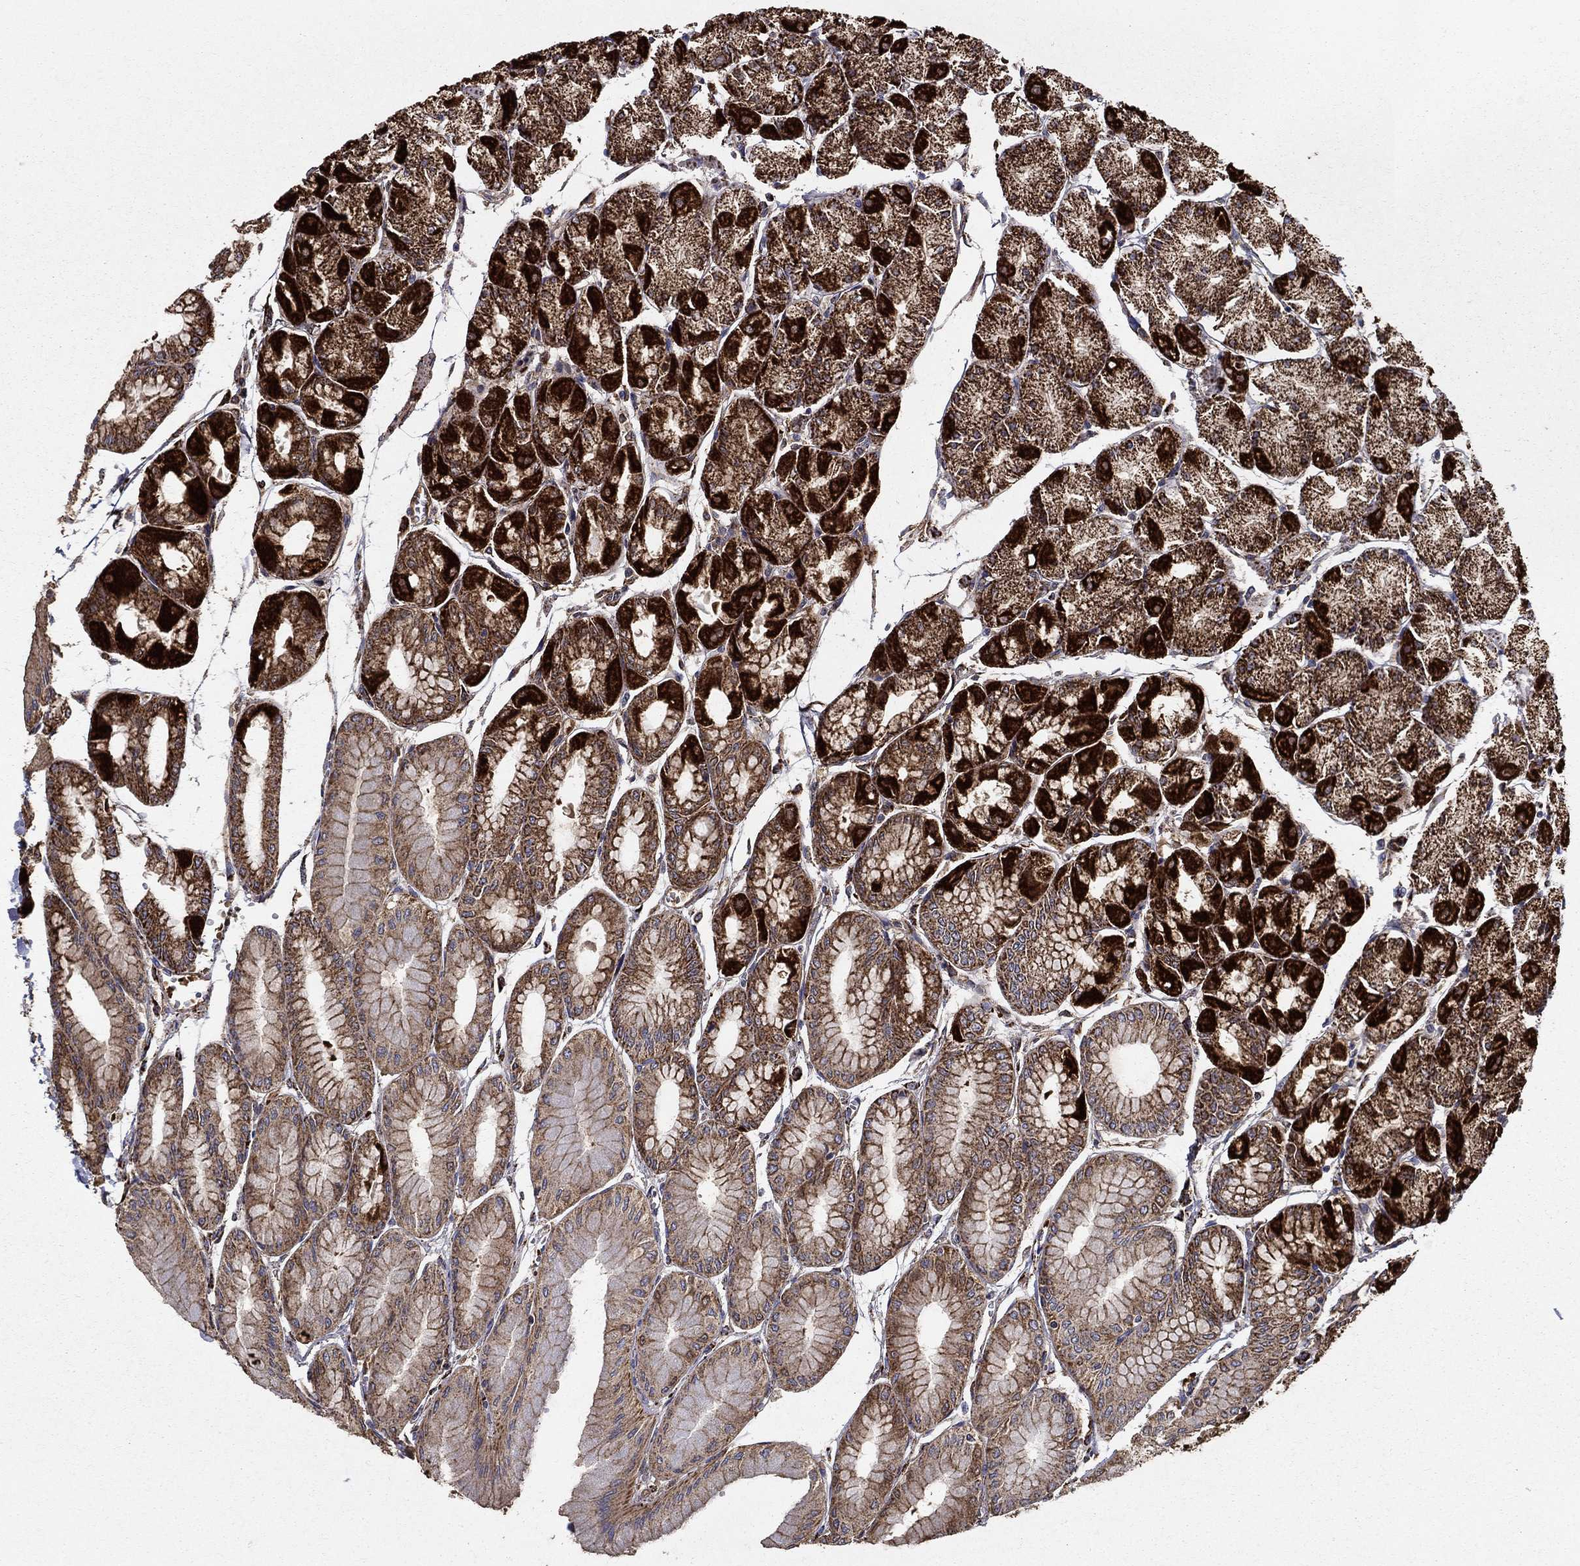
{"staining": {"intensity": "strong", "quantity": "25%-75%", "location": "cytoplasmic/membranous"}, "tissue": "stomach", "cell_type": "Glandular cells", "image_type": "normal", "snomed": [{"axis": "morphology", "description": "Normal tissue, NOS"}, {"axis": "topography", "description": "Stomach, upper"}], "caption": "A high amount of strong cytoplasmic/membranous expression is identified in about 25%-75% of glandular cells in unremarkable stomach.", "gene": "GCSH", "patient": {"sex": "male", "age": 60}}